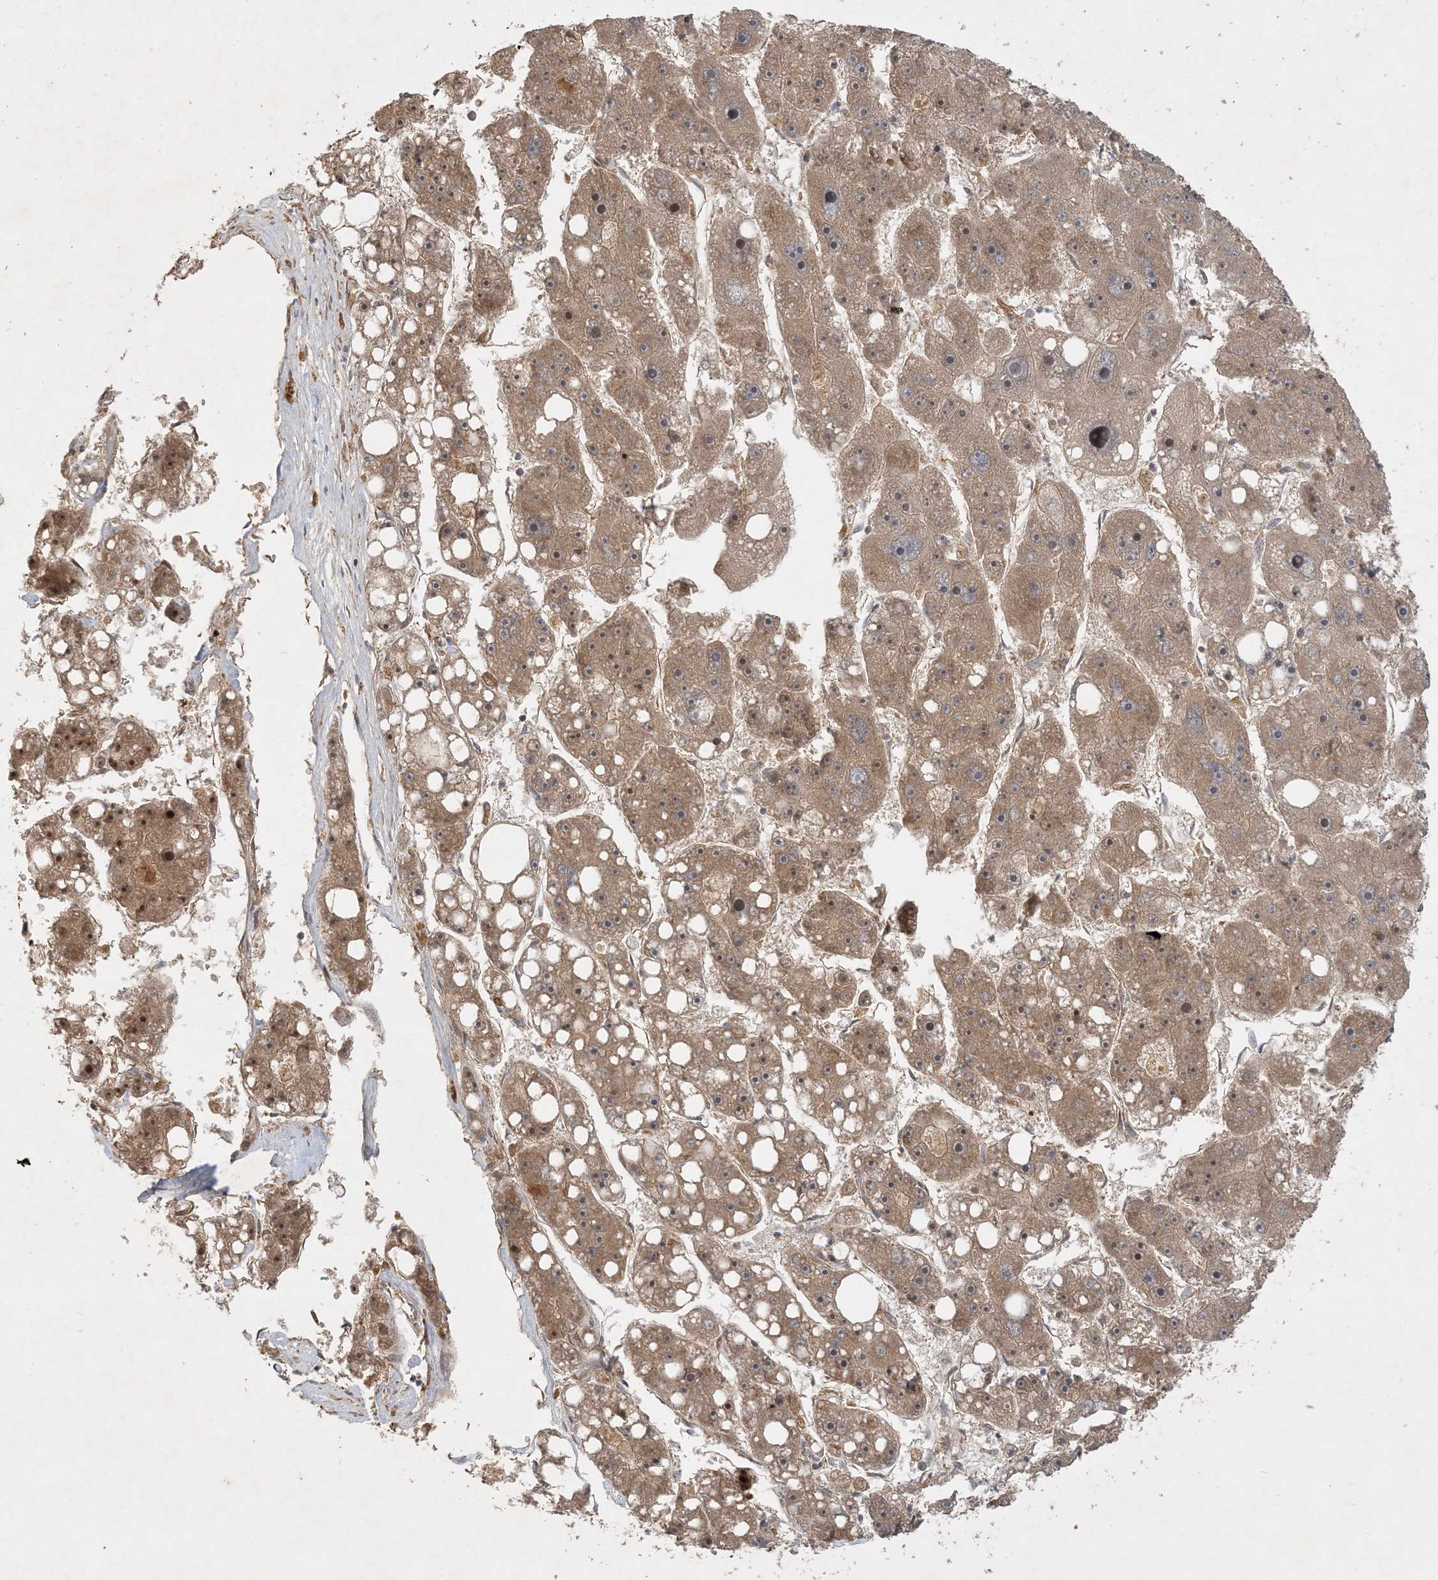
{"staining": {"intensity": "moderate", "quantity": ">75%", "location": "cytoplasmic/membranous"}, "tissue": "liver cancer", "cell_type": "Tumor cells", "image_type": "cancer", "snomed": [{"axis": "morphology", "description": "Carcinoma, Hepatocellular, NOS"}, {"axis": "topography", "description": "Liver"}], "caption": "IHC image of liver cancer (hepatocellular carcinoma) stained for a protein (brown), which exhibits medium levels of moderate cytoplasmic/membranous positivity in approximately >75% of tumor cells.", "gene": "ZCCHC4", "patient": {"sex": "female", "age": 61}}